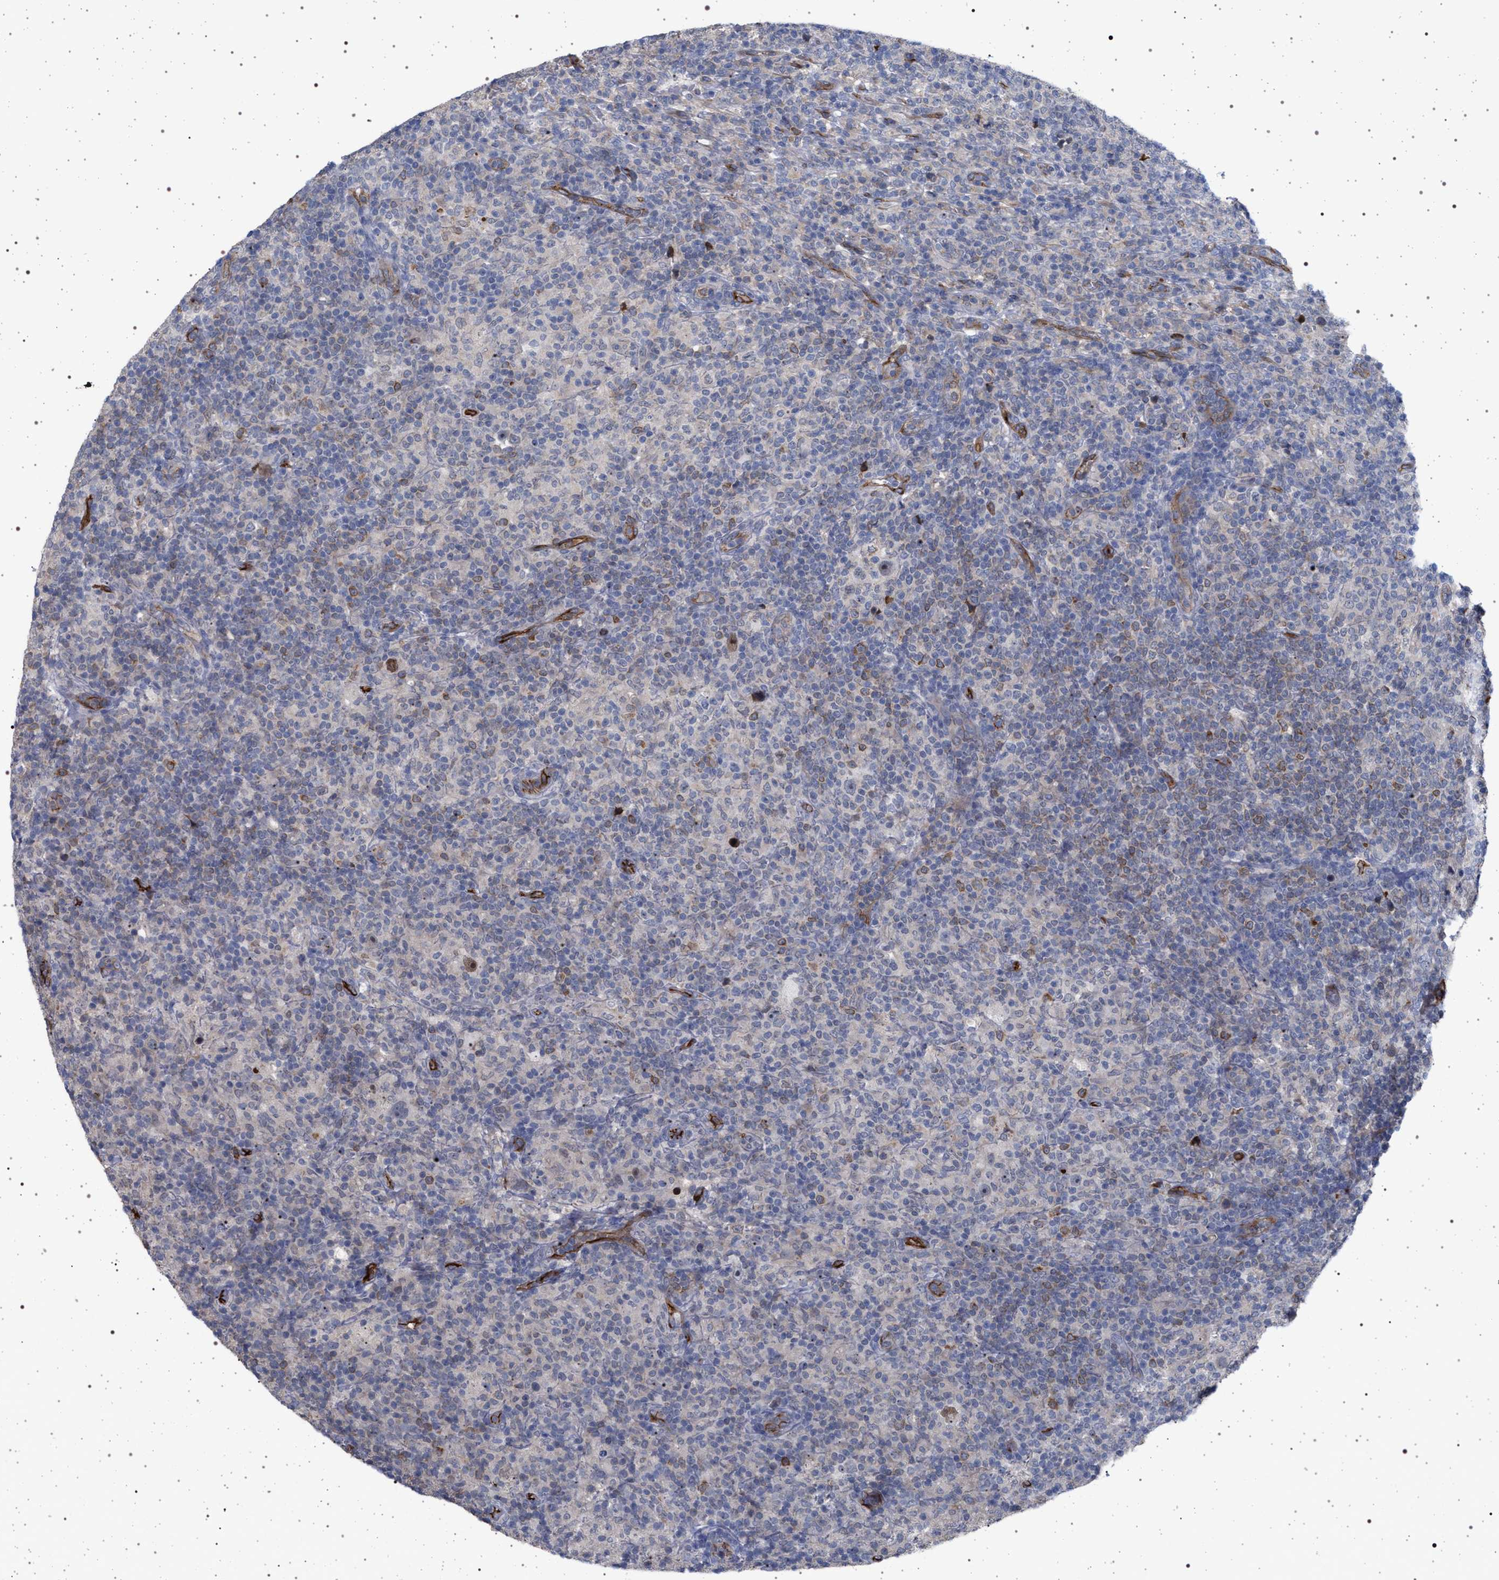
{"staining": {"intensity": "moderate", "quantity": "<25%", "location": "nuclear"}, "tissue": "lymphoma", "cell_type": "Tumor cells", "image_type": "cancer", "snomed": [{"axis": "morphology", "description": "Hodgkin's disease, NOS"}, {"axis": "topography", "description": "Lymph node"}], "caption": "Hodgkin's disease stained with immunohistochemistry reveals moderate nuclear positivity in about <25% of tumor cells. The protein of interest is stained brown, and the nuclei are stained in blue (DAB IHC with brightfield microscopy, high magnification).", "gene": "RBM48", "patient": {"sex": "male", "age": 70}}